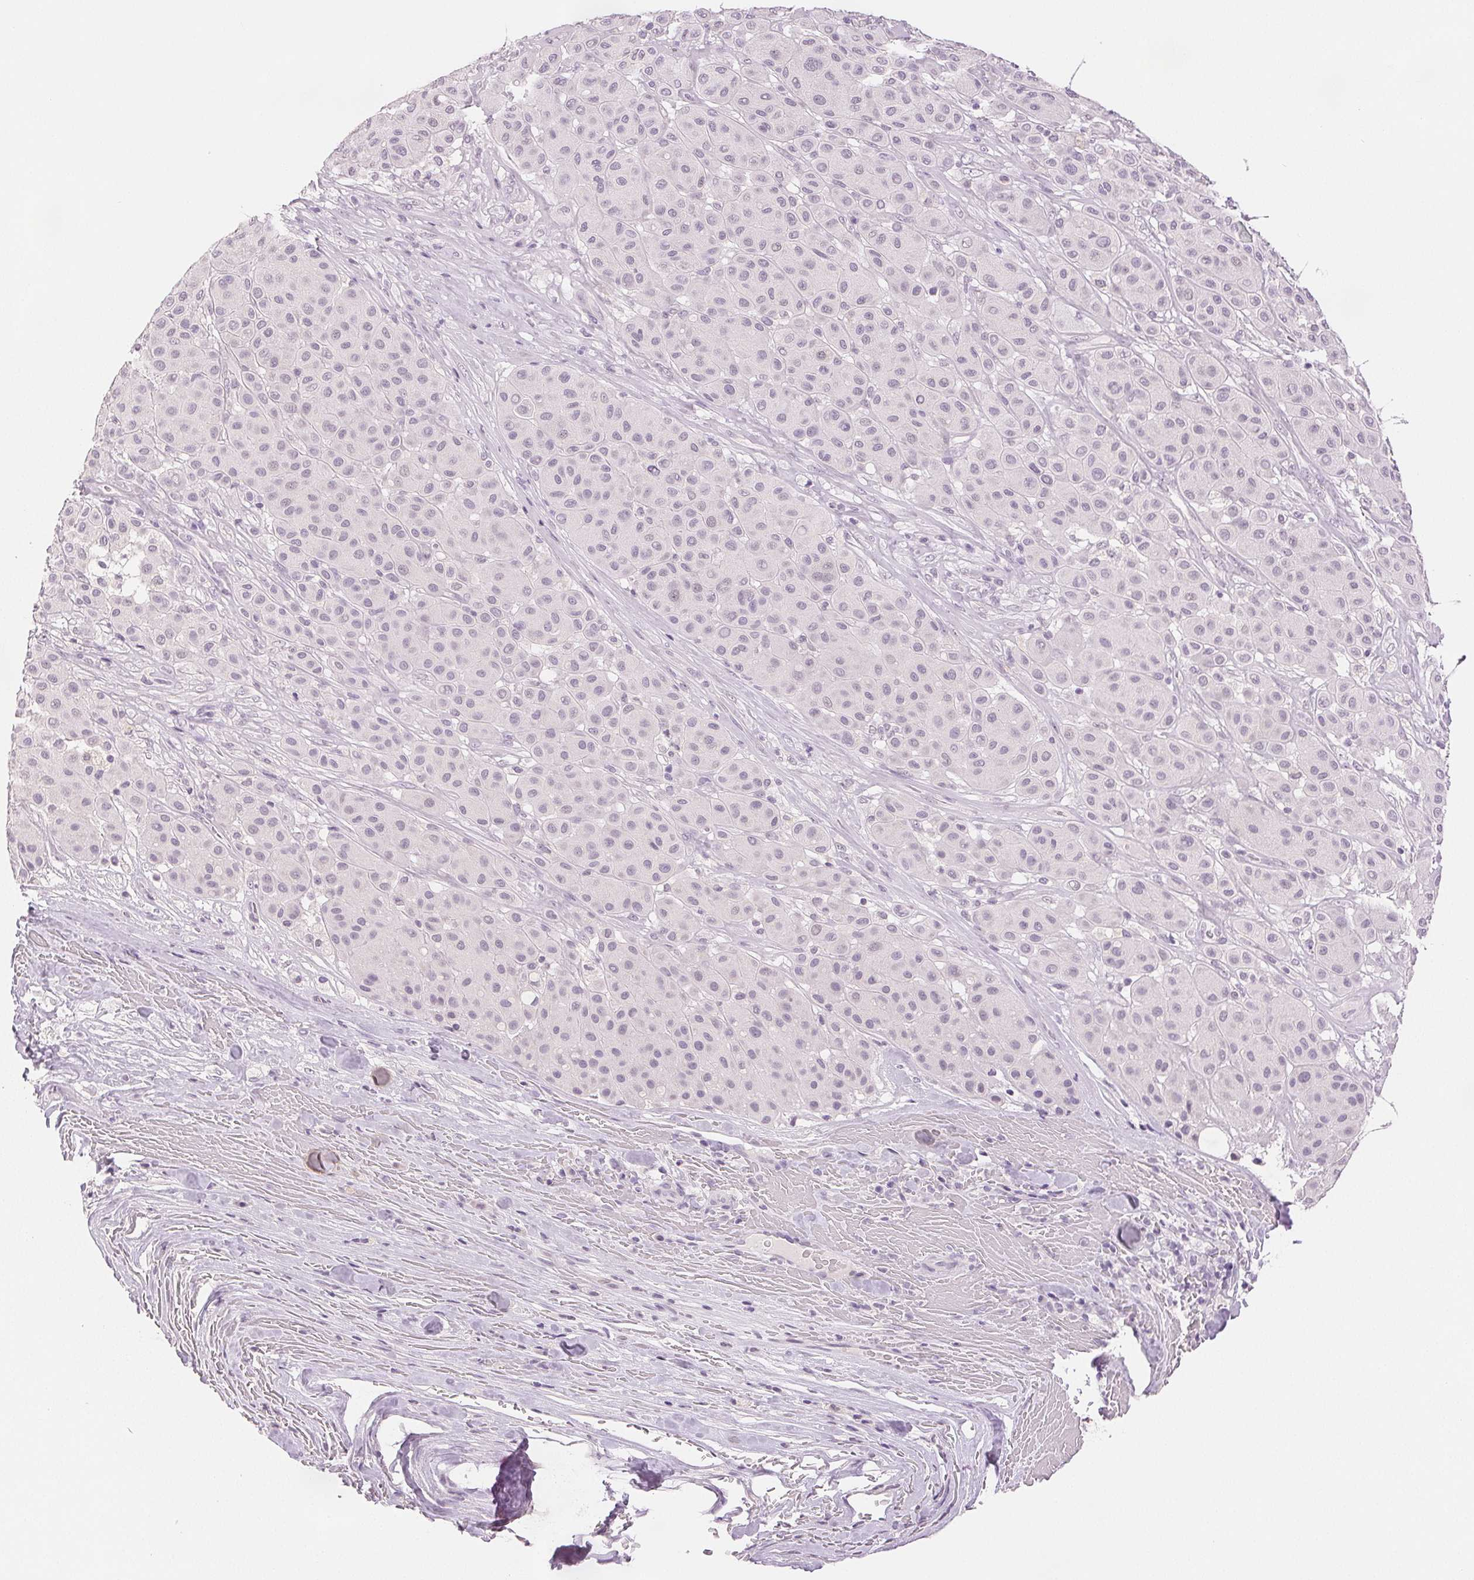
{"staining": {"intensity": "negative", "quantity": "none", "location": "none"}, "tissue": "melanoma", "cell_type": "Tumor cells", "image_type": "cancer", "snomed": [{"axis": "morphology", "description": "Malignant melanoma, Metastatic site"}, {"axis": "topography", "description": "Smooth muscle"}], "caption": "The image displays no significant staining in tumor cells of melanoma.", "gene": "SCGN", "patient": {"sex": "male", "age": 41}}